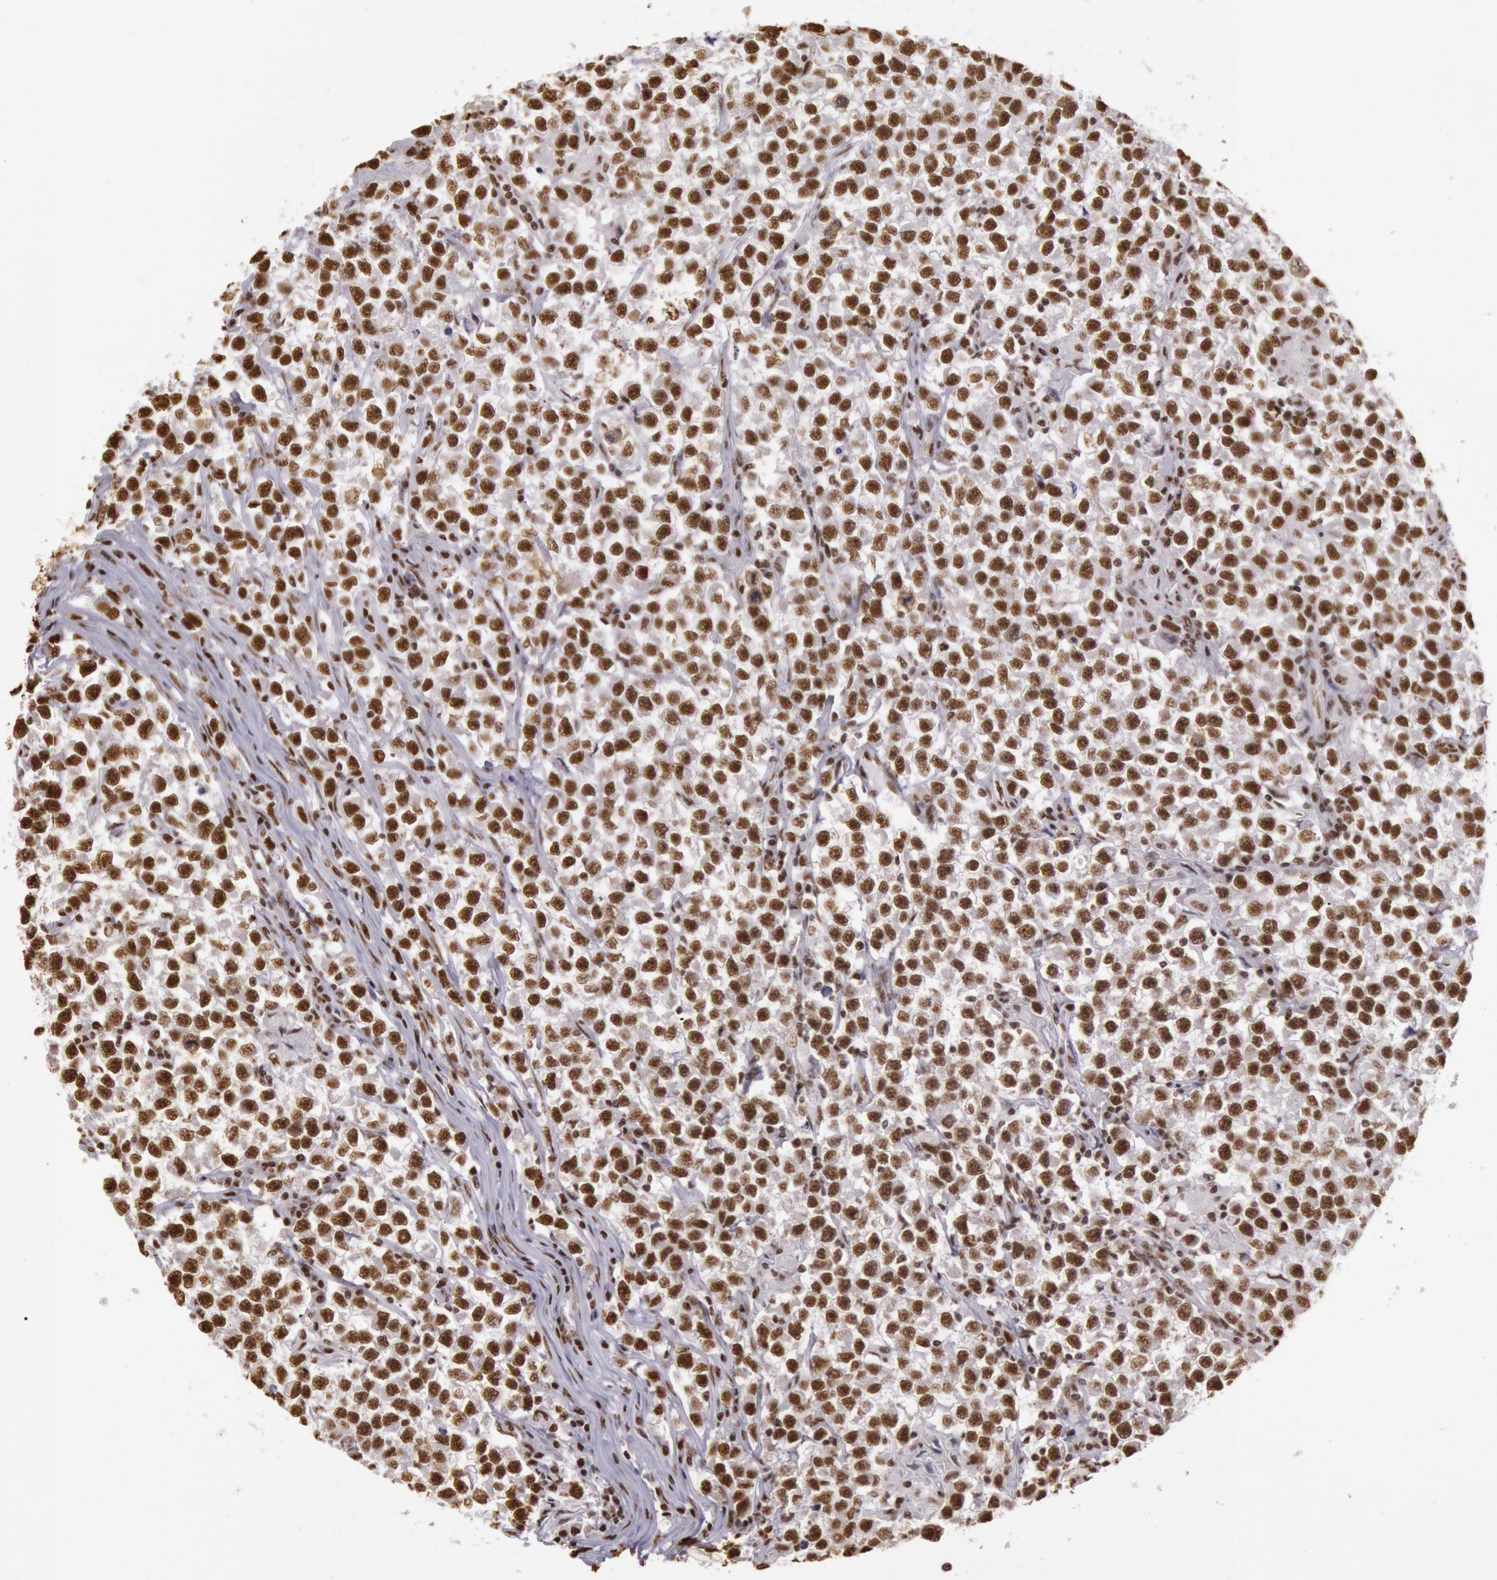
{"staining": {"intensity": "moderate", "quantity": ">75%", "location": "nuclear"}, "tissue": "testis cancer", "cell_type": "Tumor cells", "image_type": "cancer", "snomed": [{"axis": "morphology", "description": "Seminoma, NOS"}, {"axis": "topography", "description": "Testis"}], "caption": "Immunohistochemical staining of testis seminoma reveals medium levels of moderate nuclear protein staining in approximately >75% of tumor cells.", "gene": "HNRNPH2", "patient": {"sex": "male", "age": 33}}